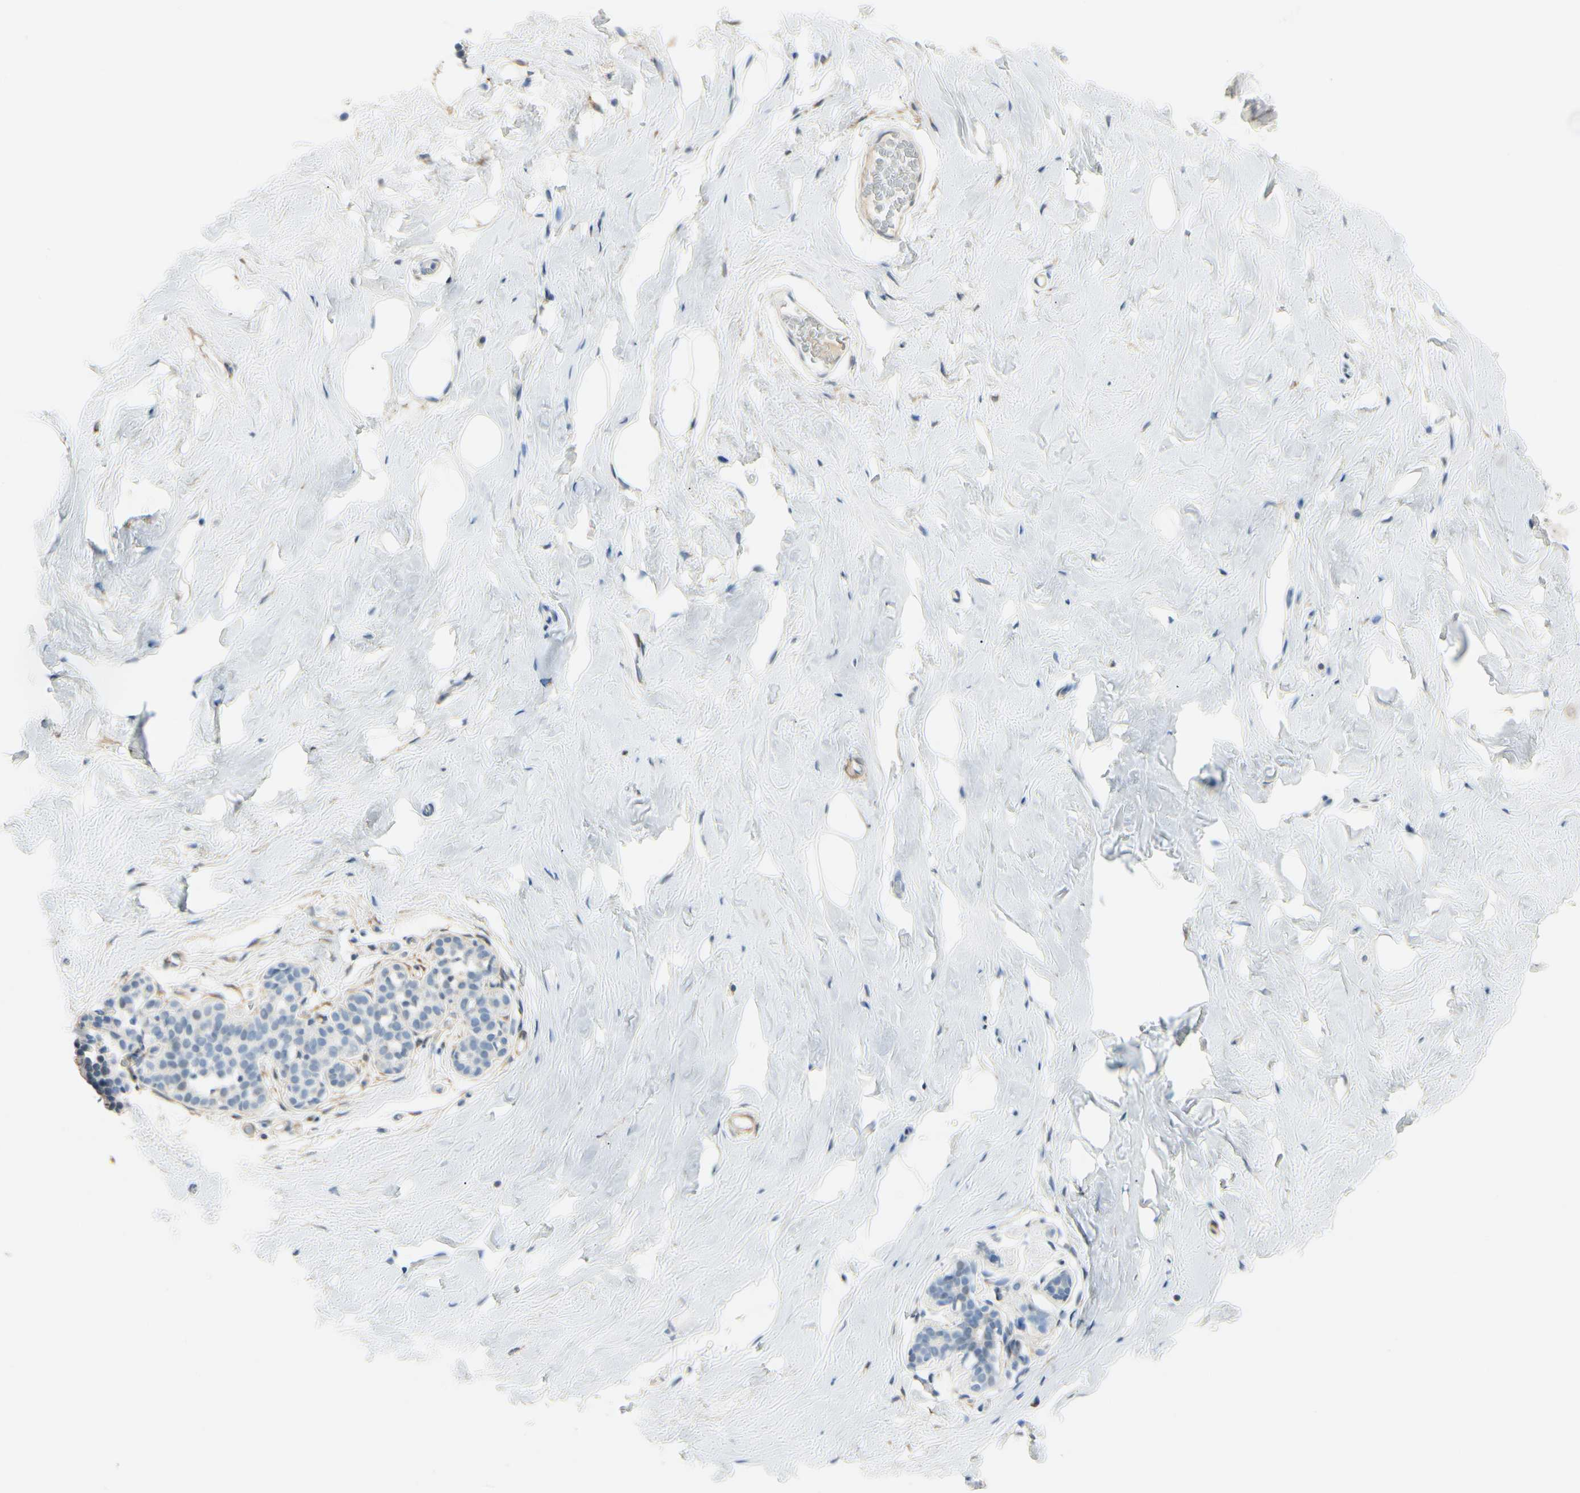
{"staining": {"intensity": "negative", "quantity": "none", "location": "none"}, "tissue": "breast", "cell_type": "Adipocytes", "image_type": "normal", "snomed": [{"axis": "morphology", "description": "Normal tissue, NOS"}, {"axis": "topography", "description": "Breast"}], "caption": "Human breast stained for a protein using IHC exhibits no staining in adipocytes.", "gene": "AMPH", "patient": {"sex": "female", "age": 75}}